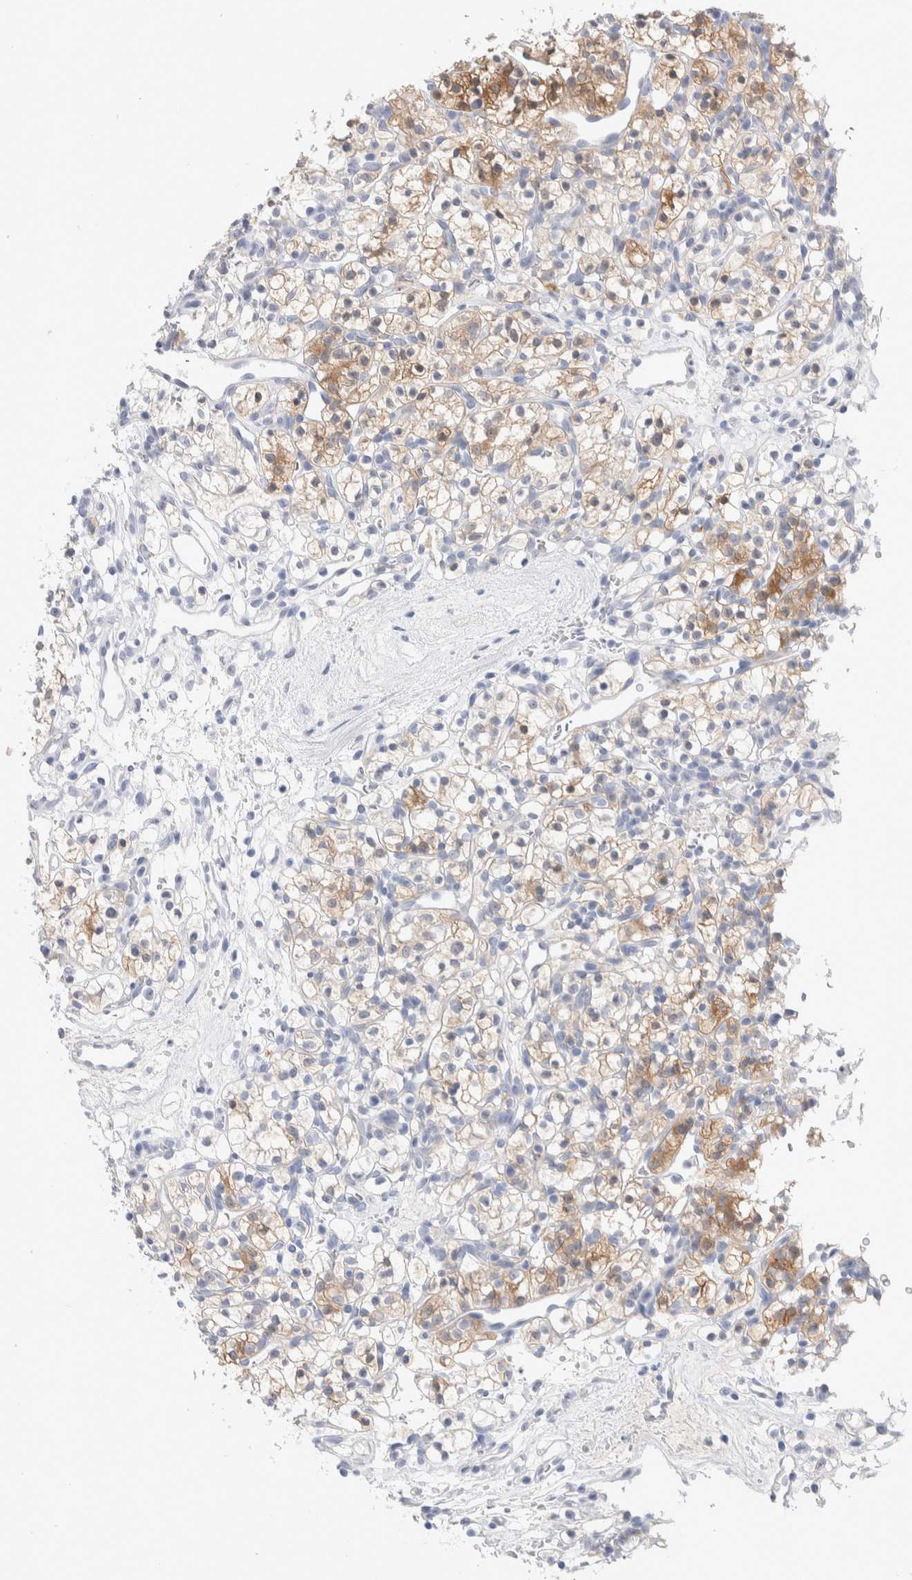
{"staining": {"intensity": "moderate", "quantity": "25%-75%", "location": "cytoplasmic/membranous"}, "tissue": "renal cancer", "cell_type": "Tumor cells", "image_type": "cancer", "snomed": [{"axis": "morphology", "description": "Adenocarcinoma, NOS"}, {"axis": "topography", "description": "Kidney"}], "caption": "A brown stain labels moderate cytoplasmic/membranous positivity of a protein in renal adenocarcinoma tumor cells.", "gene": "GDA", "patient": {"sex": "female", "age": 57}}